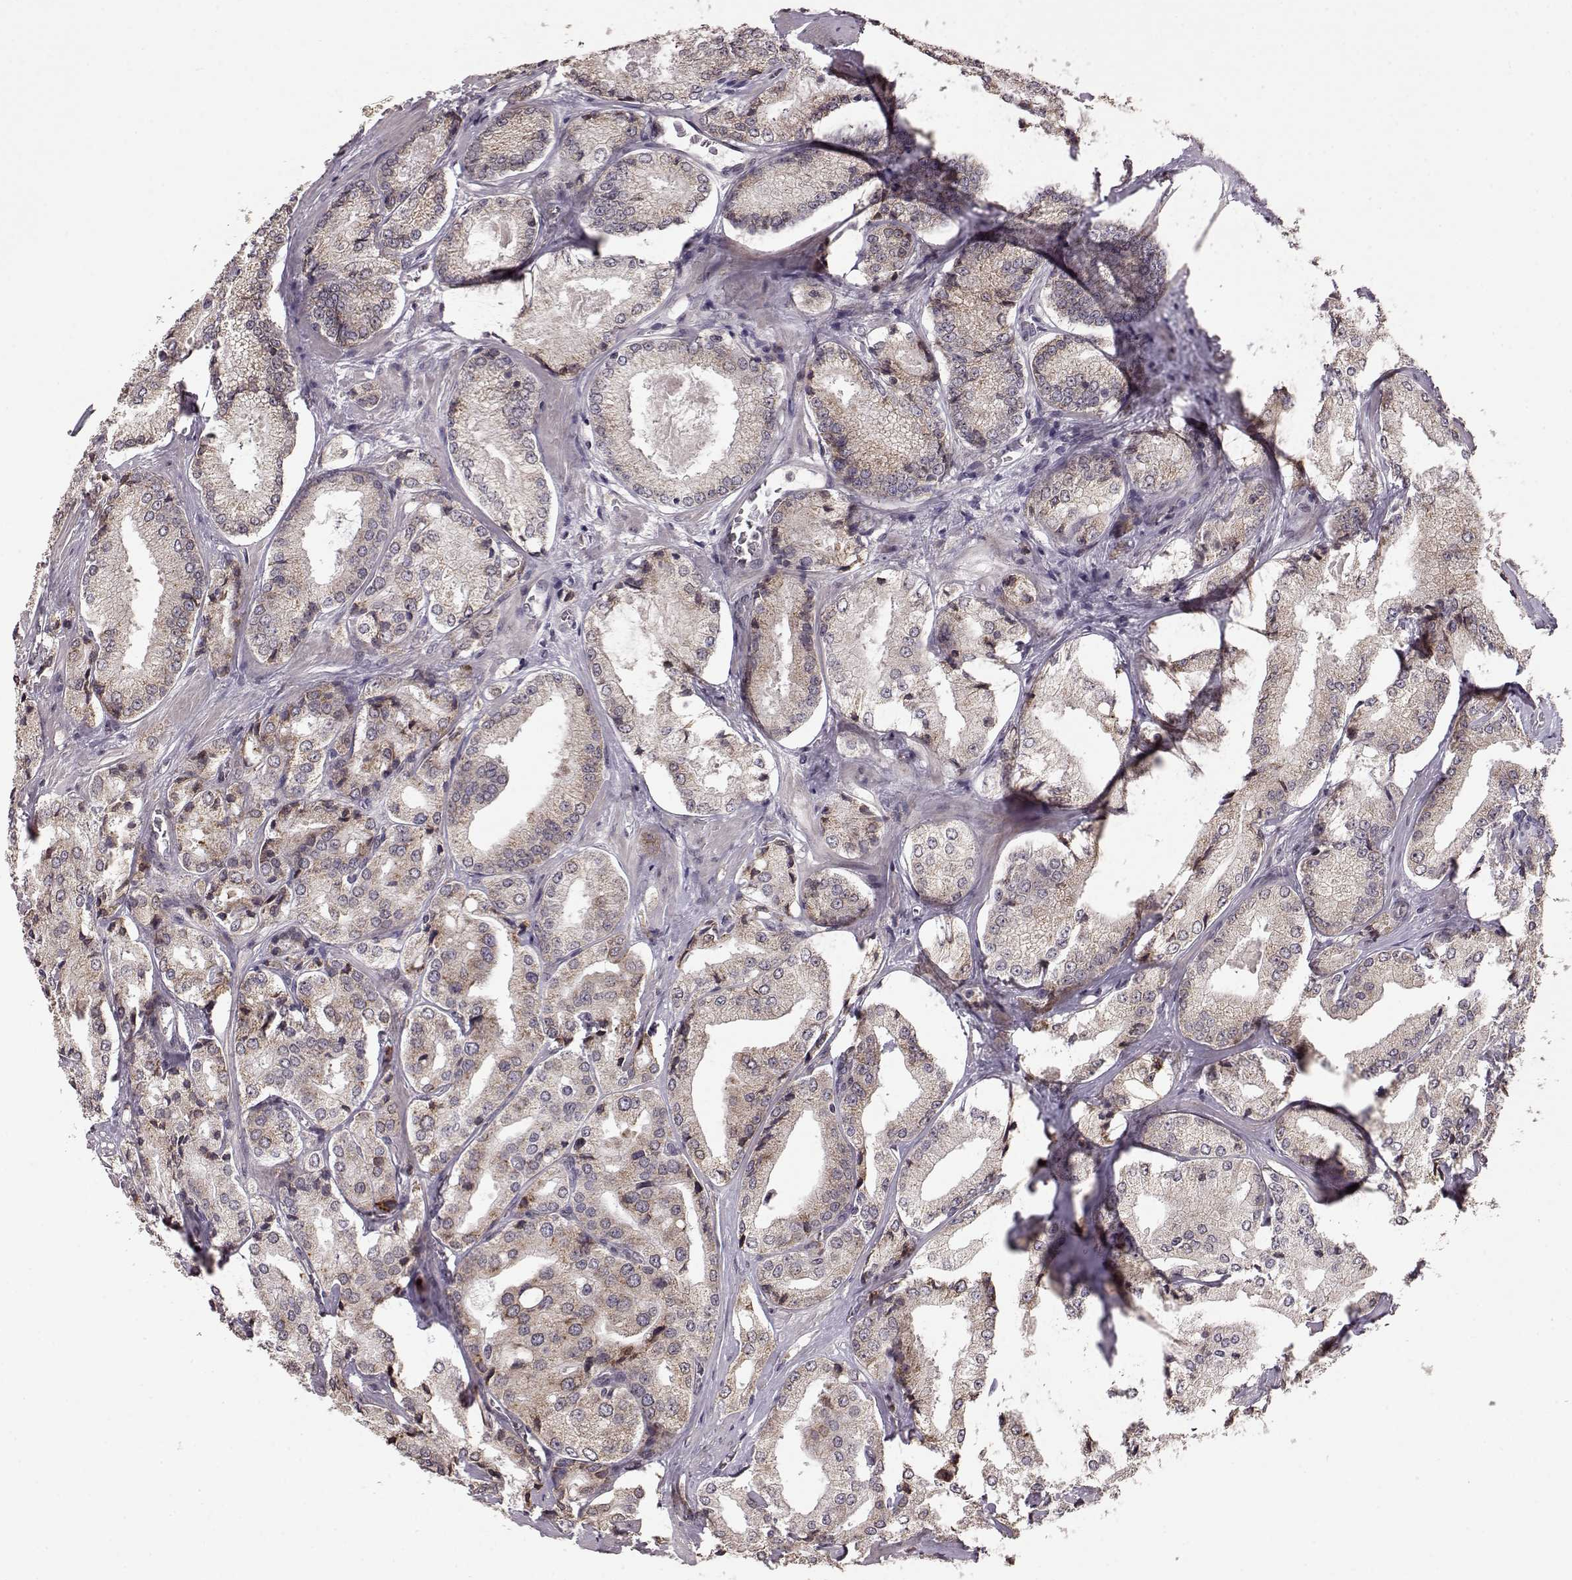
{"staining": {"intensity": "weak", "quantity": ">75%", "location": "cytoplasmic/membranous"}, "tissue": "prostate cancer", "cell_type": "Tumor cells", "image_type": "cancer", "snomed": [{"axis": "morphology", "description": "Adenocarcinoma, Low grade"}, {"axis": "topography", "description": "Prostate"}], "caption": "A brown stain shows weak cytoplasmic/membranous staining of a protein in human prostate cancer (adenocarcinoma (low-grade)) tumor cells.", "gene": "ELOVL5", "patient": {"sex": "male", "age": 56}}